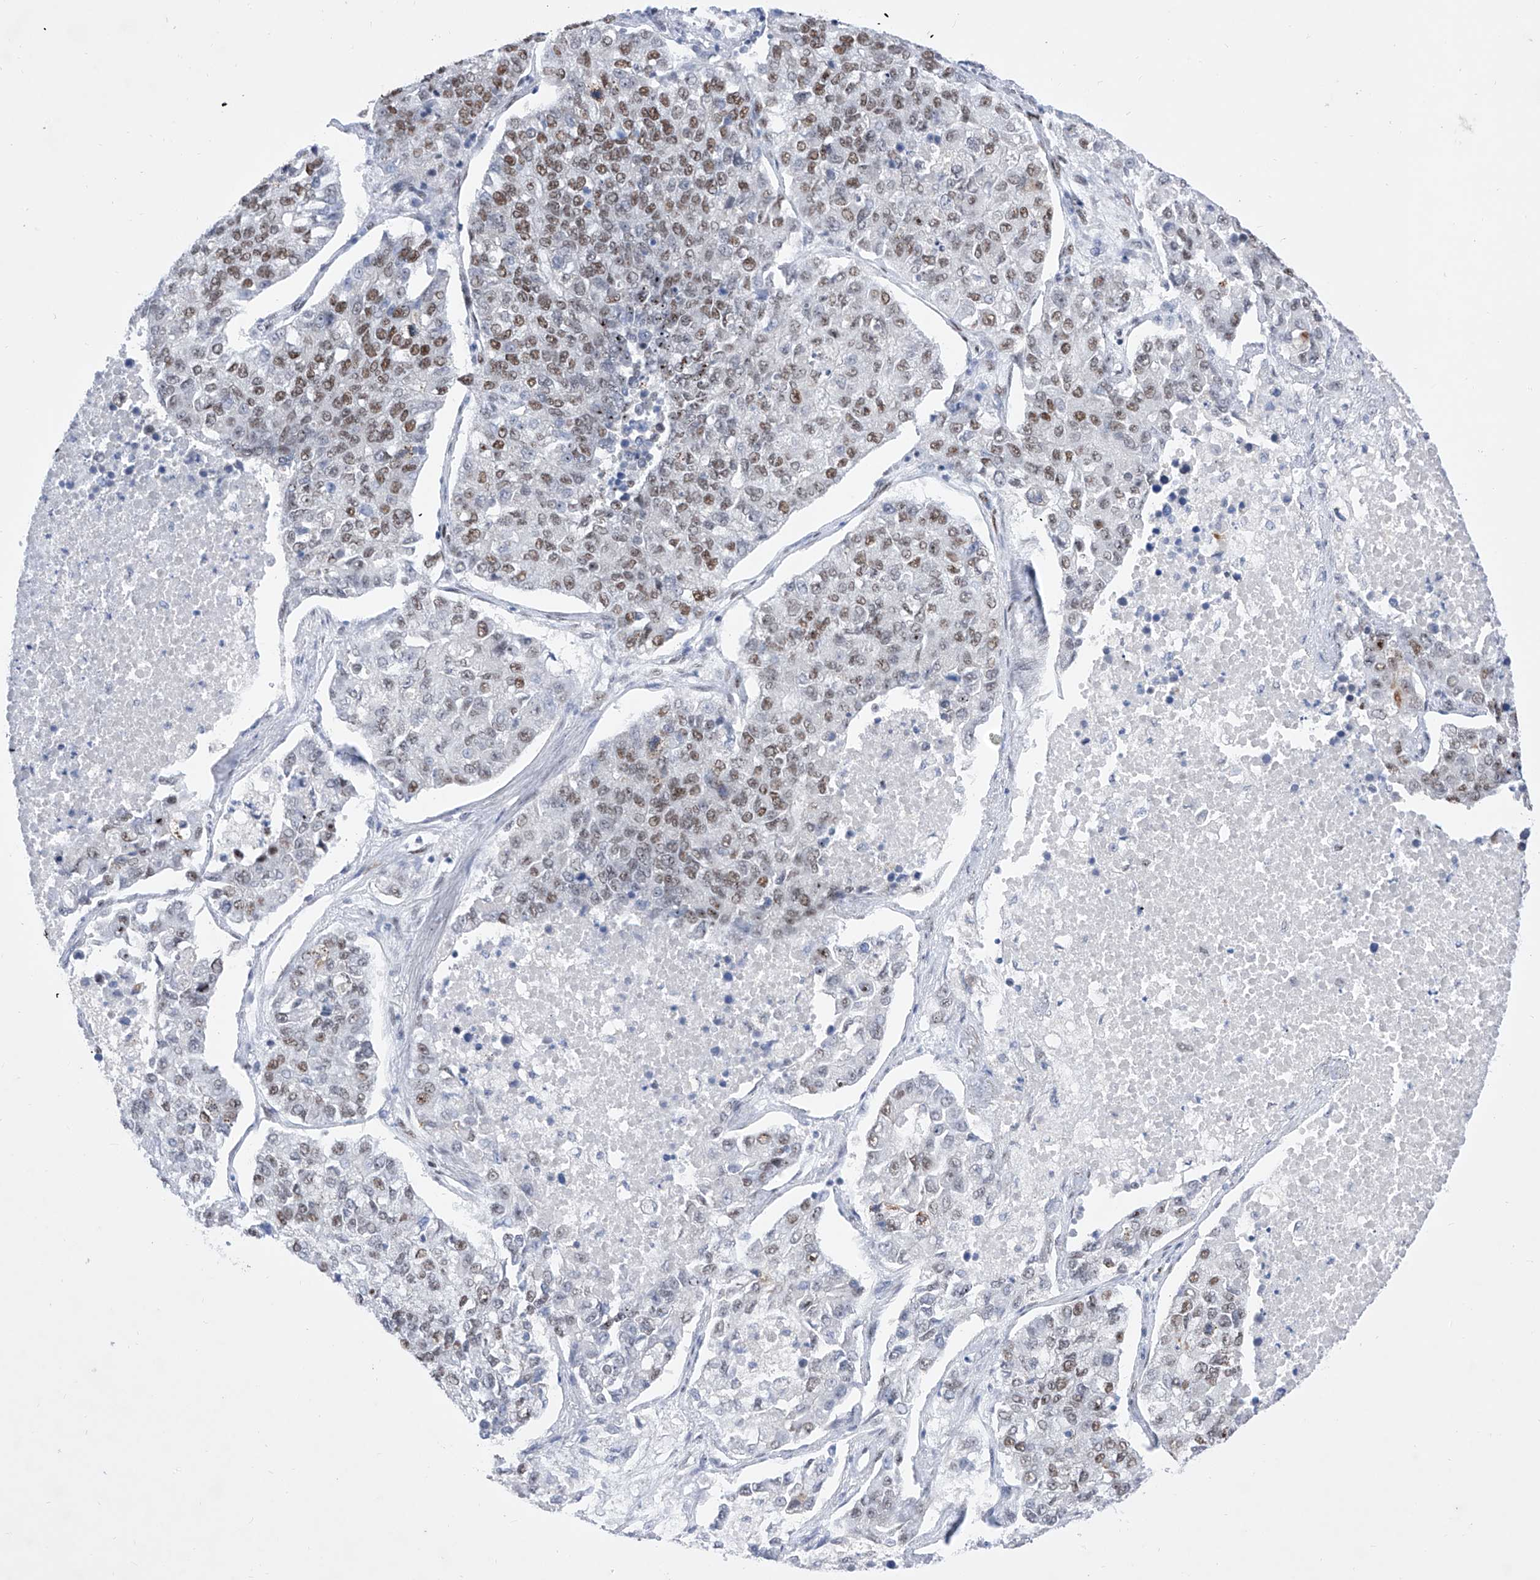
{"staining": {"intensity": "moderate", "quantity": ">75%", "location": "nuclear"}, "tissue": "lung cancer", "cell_type": "Tumor cells", "image_type": "cancer", "snomed": [{"axis": "morphology", "description": "Adenocarcinoma, NOS"}, {"axis": "topography", "description": "Lung"}], "caption": "A histopathology image of lung adenocarcinoma stained for a protein reveals moderate nuclear brown staining in tumor cells.", "gene": "ATN1", "patient": {"sex": "male", "age": 49}}